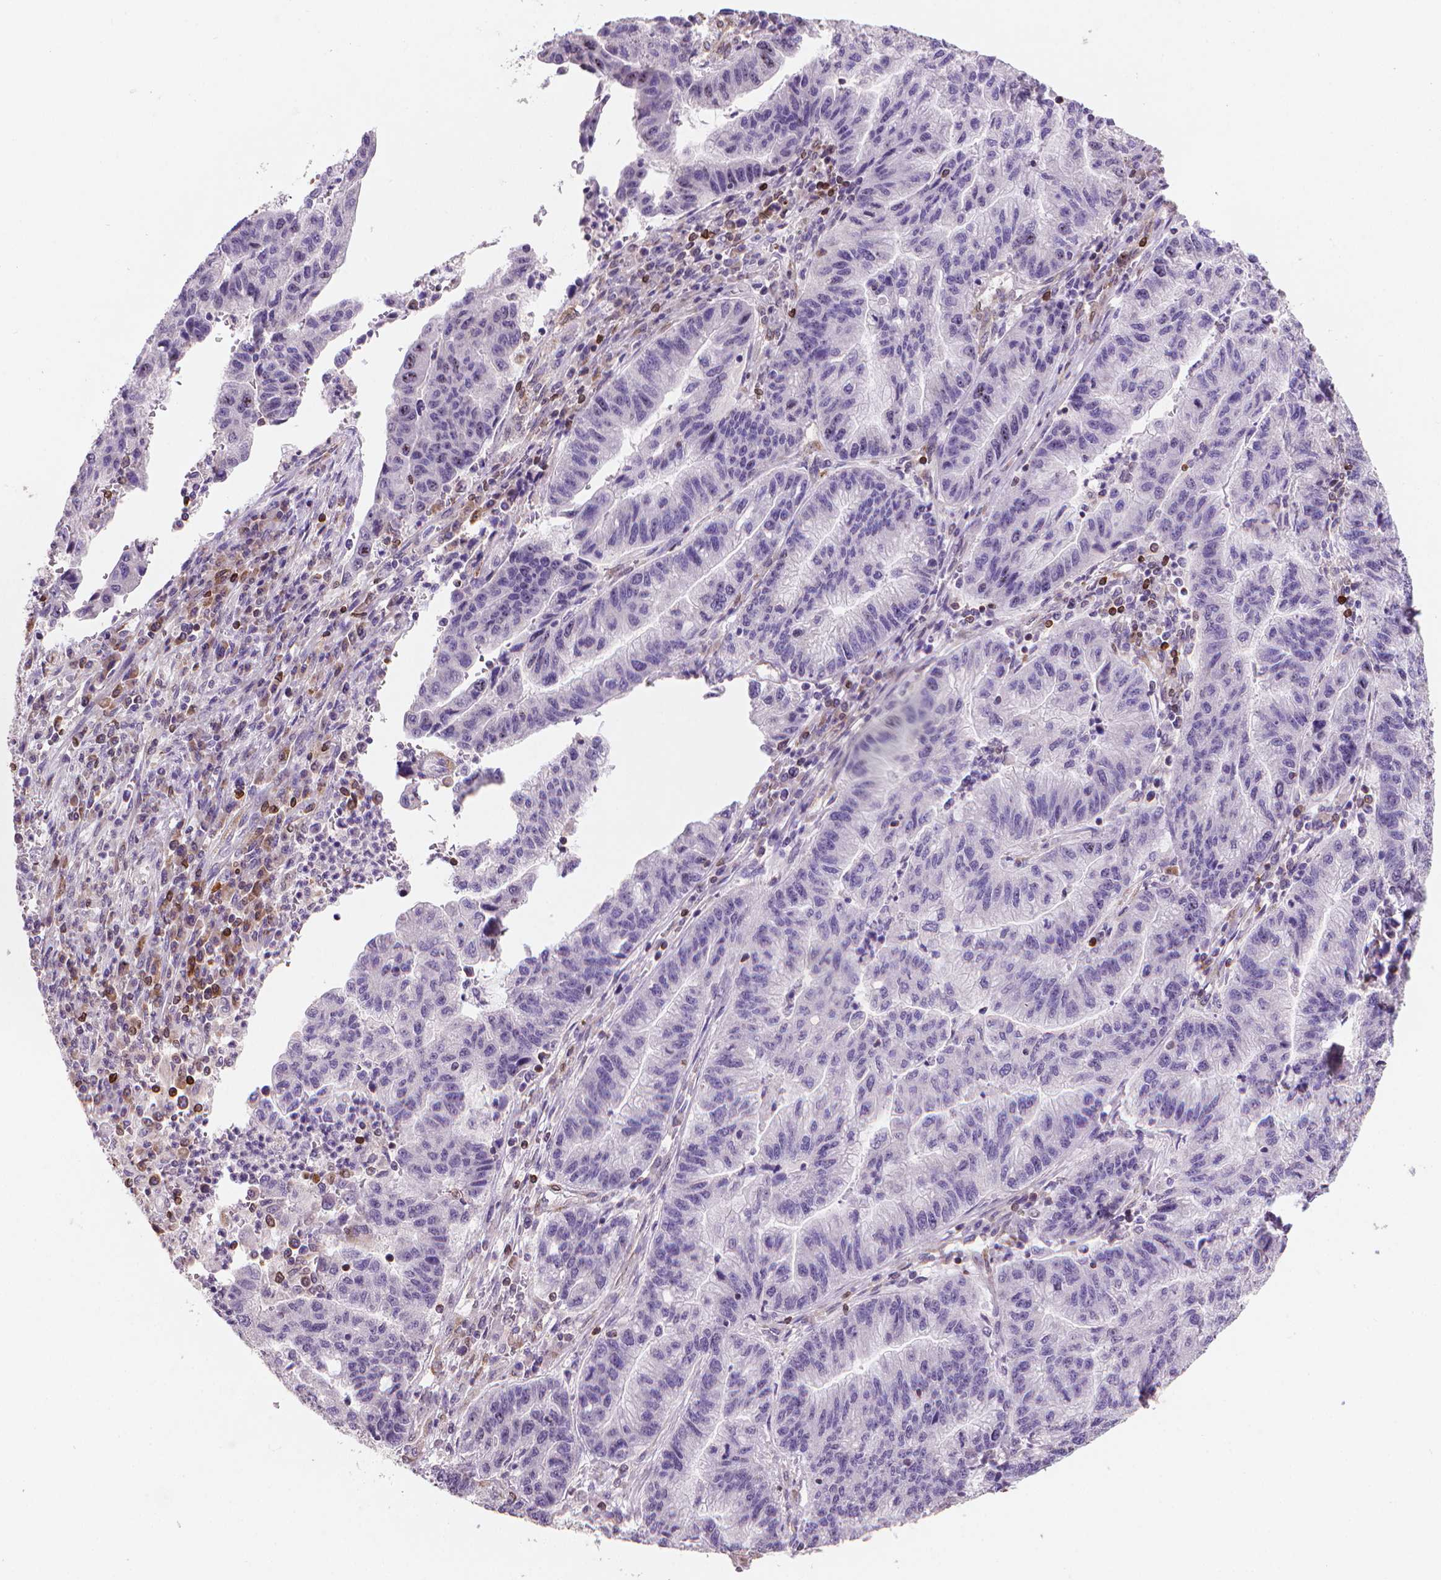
{"staining": {"intensity": "negative", "quantity": "none", "location": "none"}, "tissue": "stomach cancer", "cell_type": "Tumor cells", "image_type": "cancer", "snomed": [{"axis": "morphology", "description": "Adenocarcinoma, NOS"}, {"axis": "topography", "description": "Stomach"}], "caption": "DAB (3,3'-diaminobenzidine) immunohistochemical staining of stomach cancer displays no significant positivity in tumor cells.", "gene": "BCL2", "patient": {"sex": "male", "age": 83}}